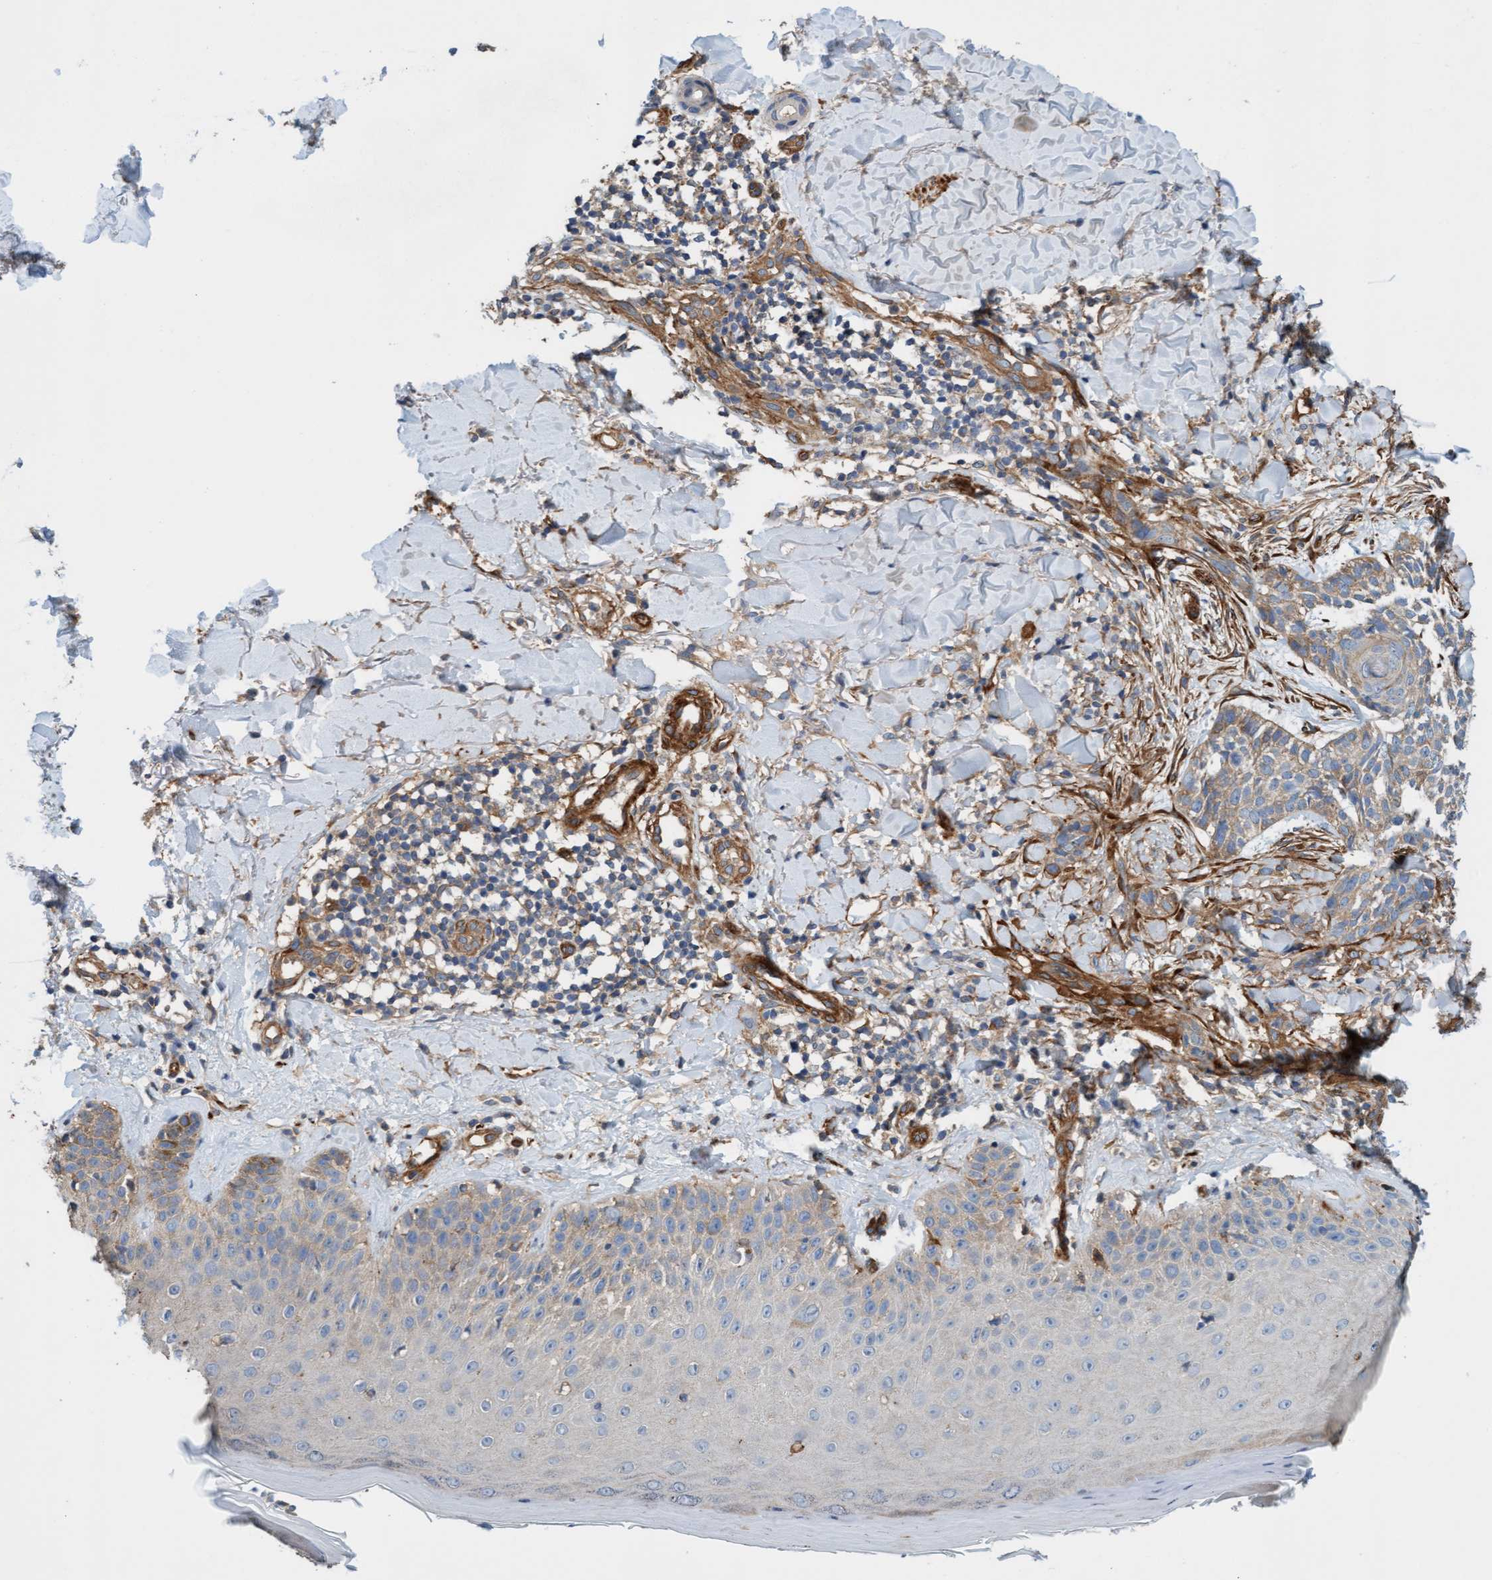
{"staining": {"intensity": "moderate", "quantity": ">75%", "location": "cytoplasmic/membranous"}, "tissue": "skin cancer", "cell_type": "Tumor cells", "image_type": "cancer", "snomed": [{"axis": "morphology", "description": "Normal tissue, NOS"}, {"axis": "morphology", "description": "Basal cell carcinoma"}, {"axis": "topography", "description": "Skin"}], "caption": "Skin cancer stained with immunohistochemistry (IHC) reveals moderate cytoplasmic/membranous expression in about >75% of tumor cells.", "gene": "FMNL3", "patient": {"sex": "male", "age": 67}}